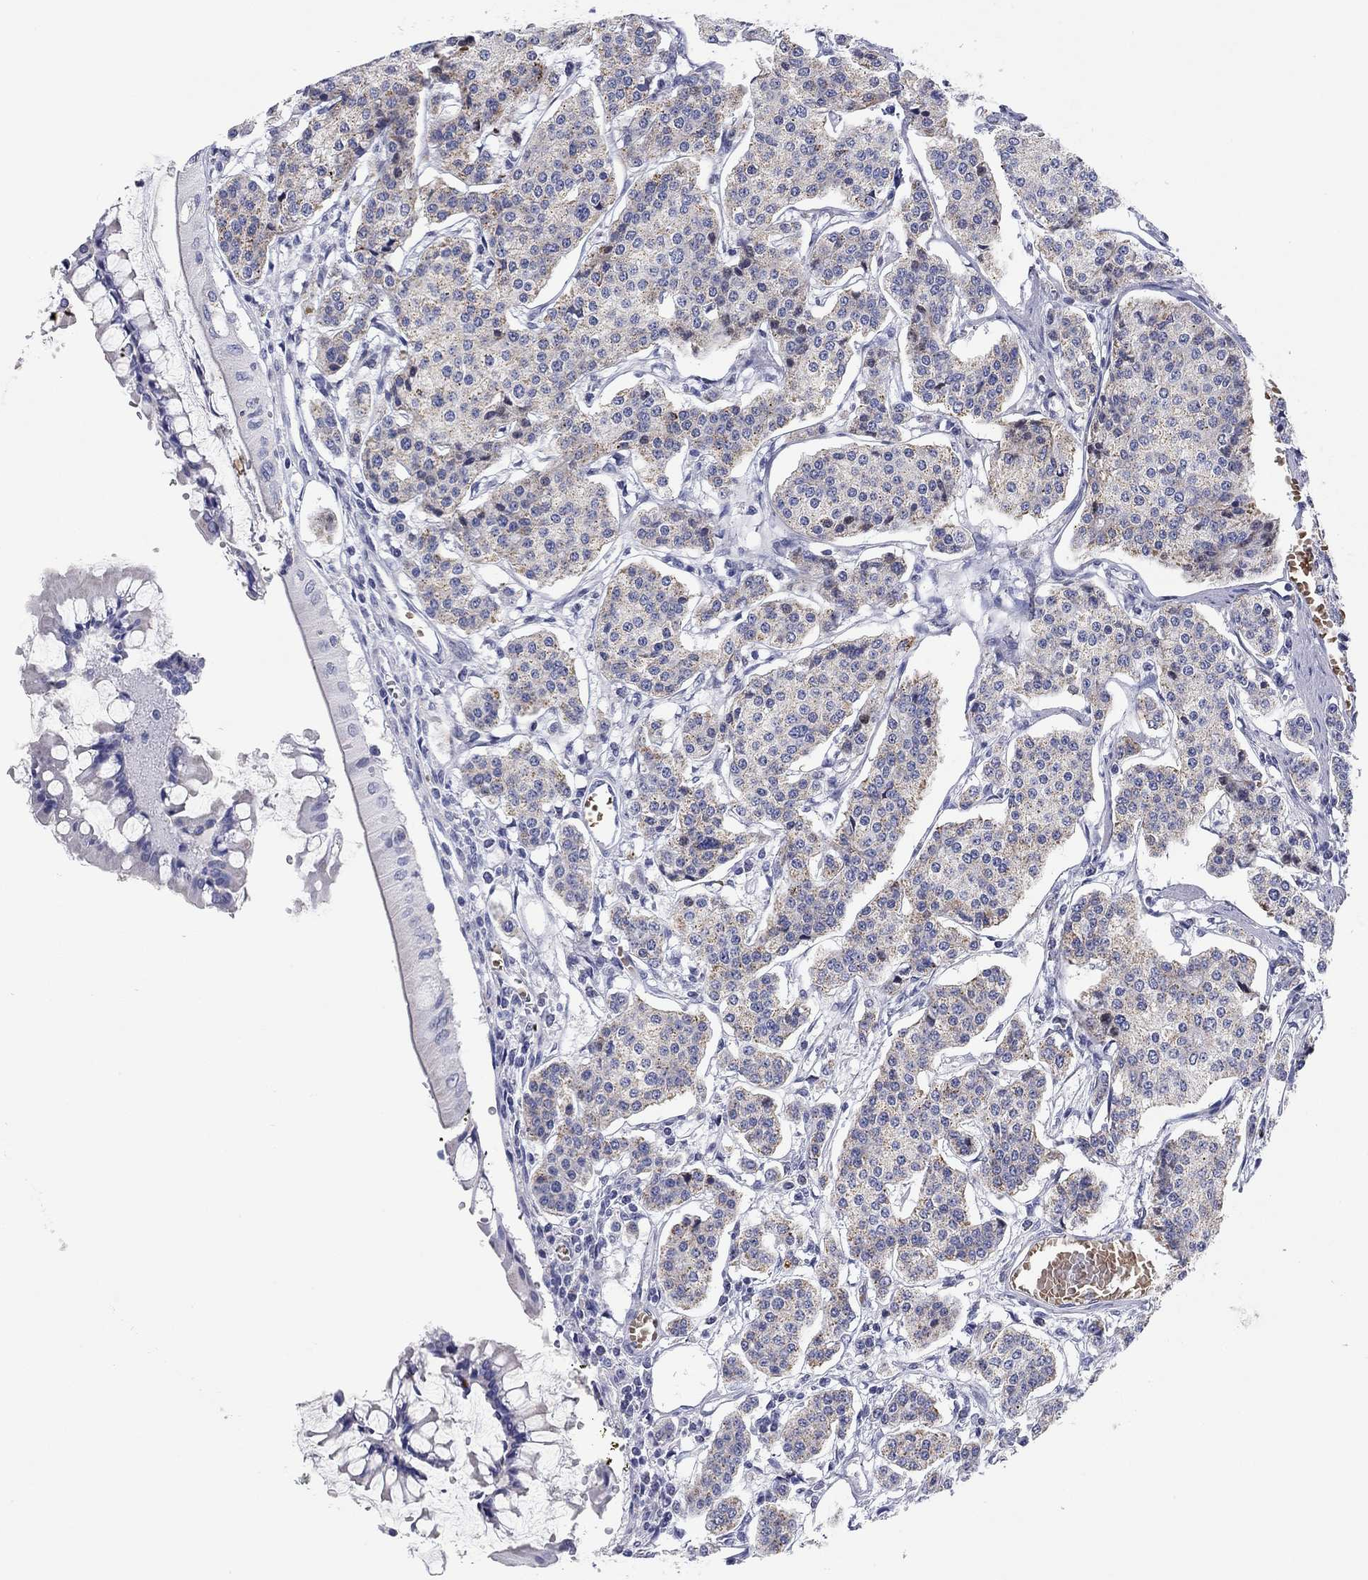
{"staining": {"intensity": "weak", "quantity": "25%-75%", "location": "cytoplasmic/membranous"}, "tissue": "carcinoid", "cell_type": "Tumor cells", "image_type": "cancer", "snomed": [{"axis": "morphology", "description": "Carcinoid, malignant, NOS"}, {"axis": "topography", "description": "Small intestine"}], "caption": "Protein analysis of malignant carcinoid tissue exhibits weak cytoplasmic/membranous positivity in about 25%-75% of tumor cells.", "gene": "CHI3L2", "patient": {"sex": "female", "age": 65}}